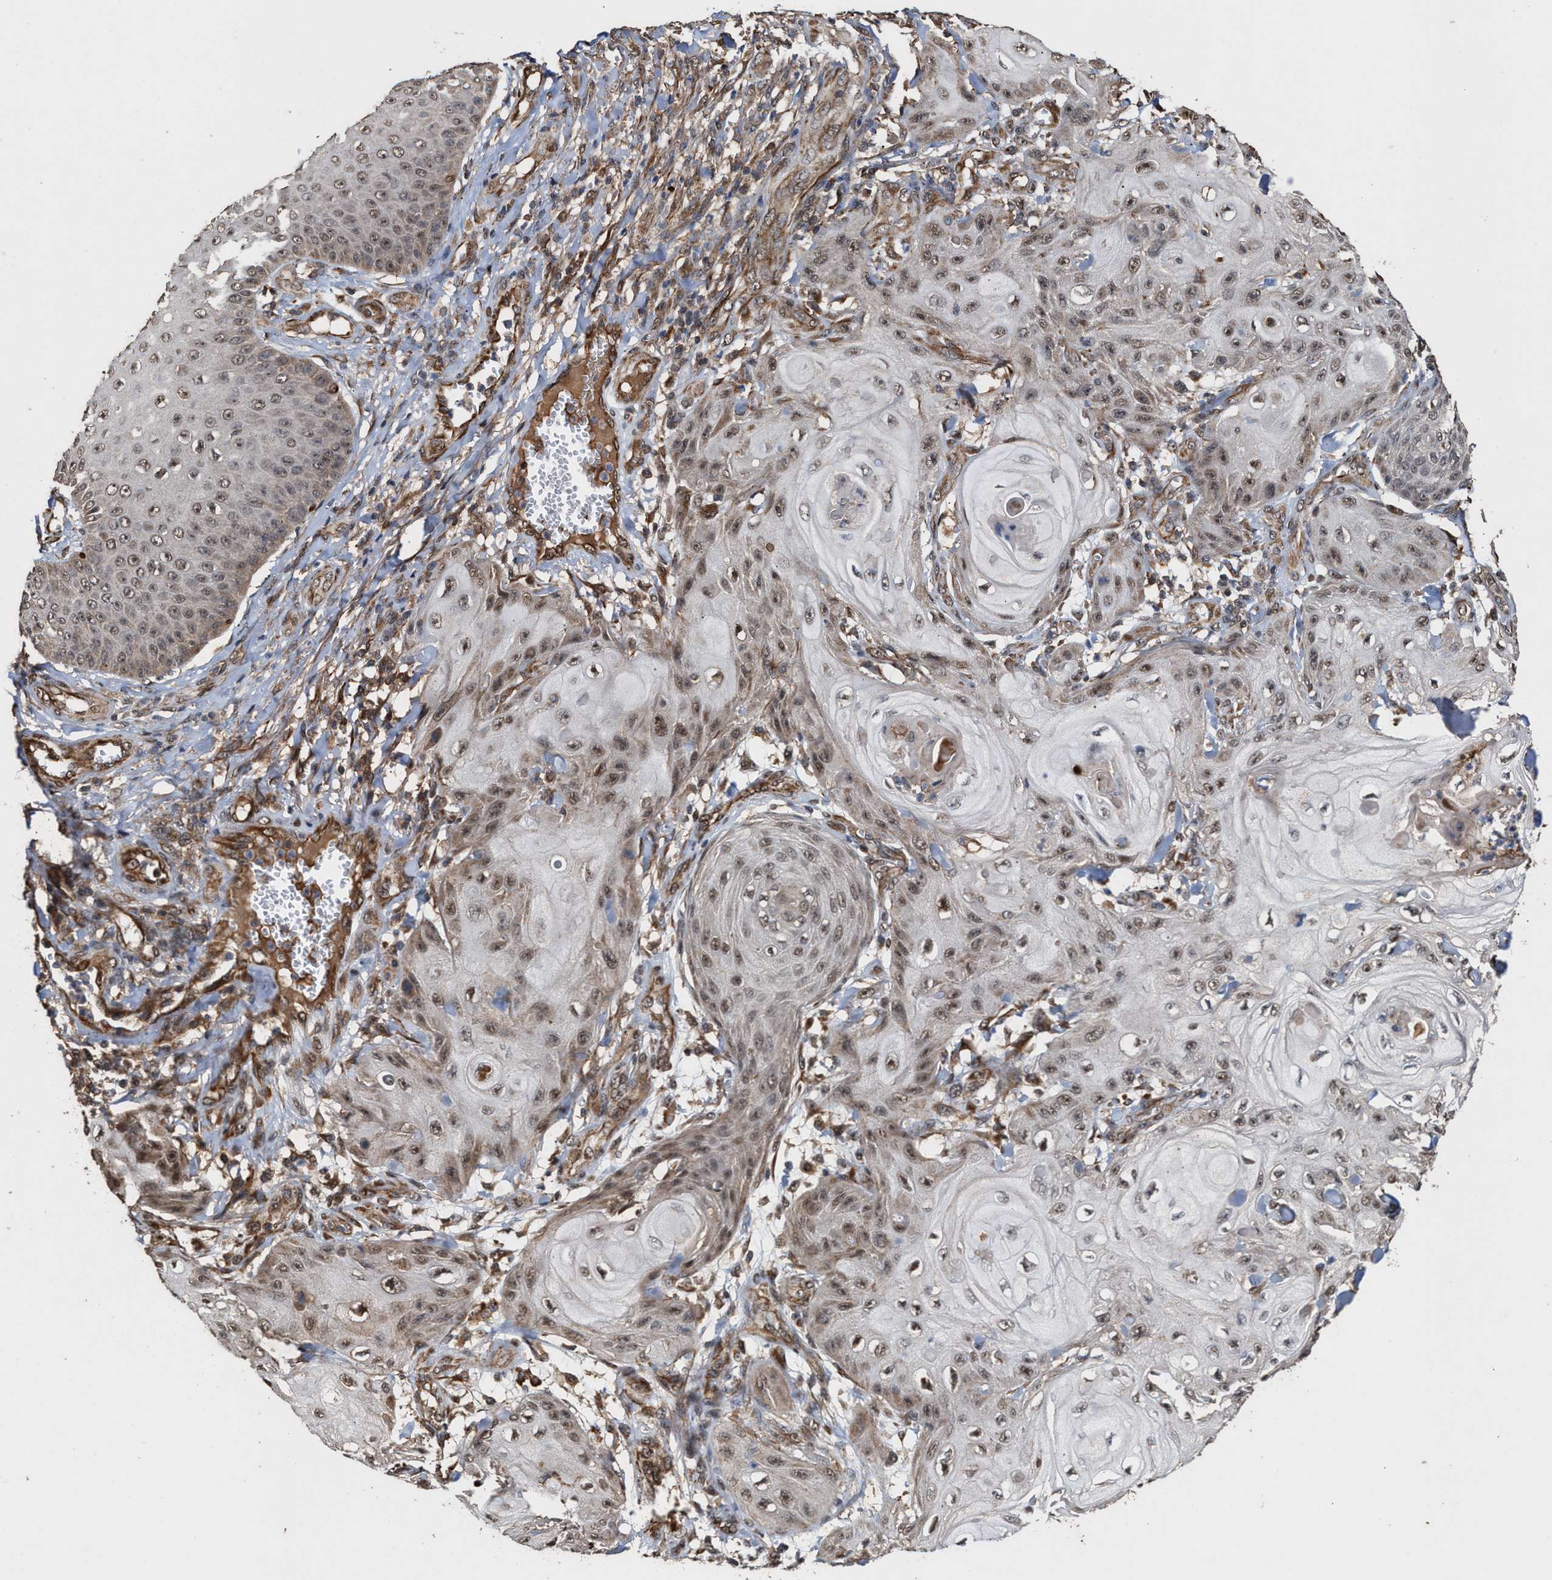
{"staining": {"intensity": "weak", "quantity": ">75%", "location": "cytoplasmic/membranous,nuclear"}, "tissue": "skin cancer", "cell_type": "Tumor cells", "image_type": "cancer", "snomed": [{"axis": "morphology", "description": "Squamous cell carcinoma, NOS"}, {"axis": "topography", "description": "Skin"}], "caption": "The photomicrograph displays immunohistochemical staining of squamous cell carcinoma (skin). There is weak cytoplasmic/membranous and nuclear expression is appreciated in approximately >75% of tumor cells.", "gene": "ZNHIT6", "patient": {"sex": "male", "age": 74}}